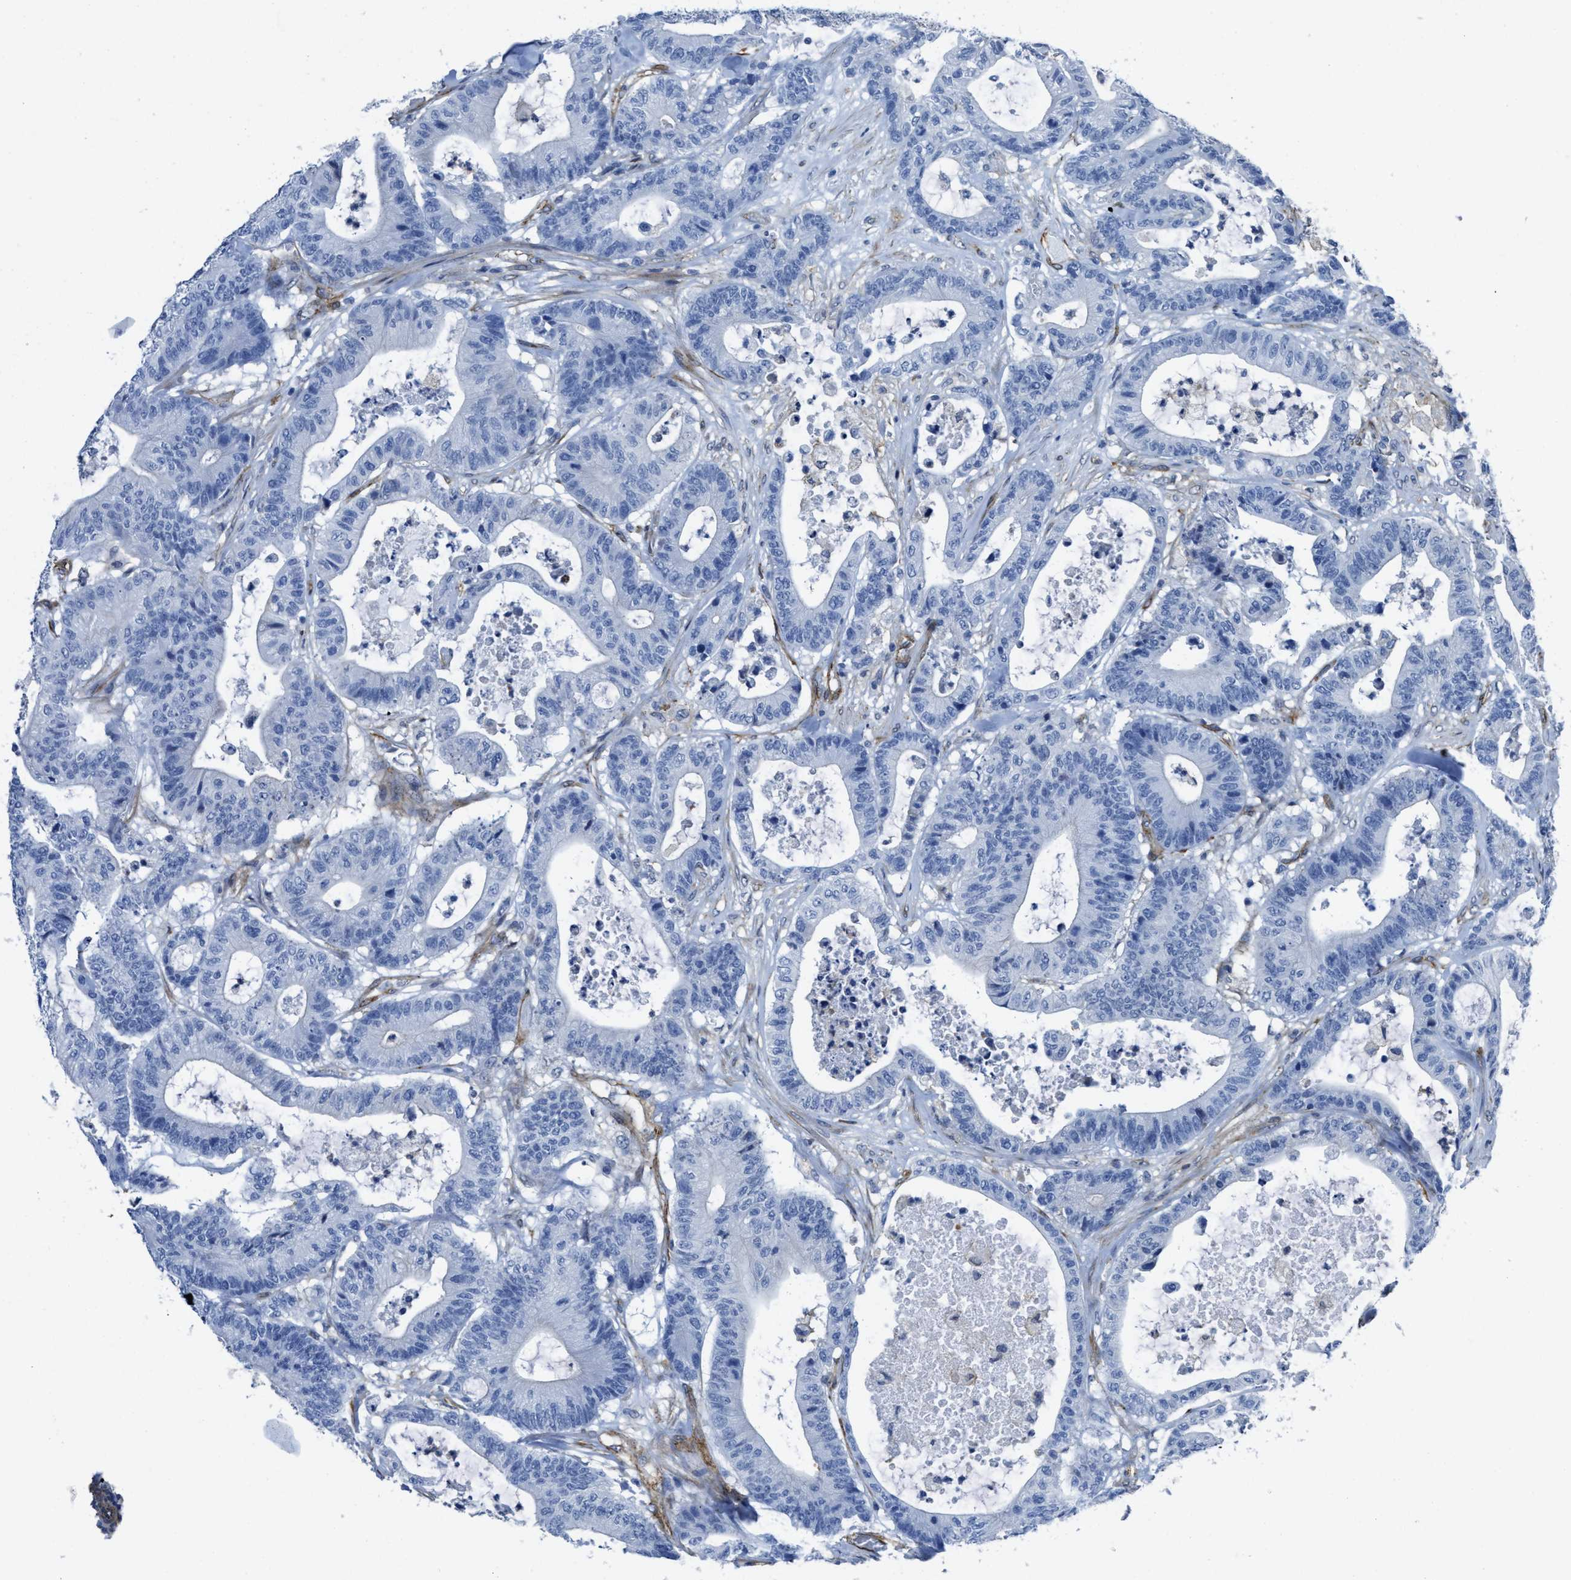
{"staining": {"intensity": "negative", "quantity": "none", "location": "none"}, "tissue": "colorectal cancer", "cell_type": "Tumor cells", "image_type": "cancer", "snomed": [{"axis": "morphology", "description": "Adenocarcinoma, NOS"}, {"axis": "topography", "description": "Colon"}], "caption": "High power microscopy image of an IHC histopathology image of adenocarcinoma (colorectal), revealing no significant staining in tumor cells.", "gene": "NAB1", "patient": {"sex": "female", "age": 84}}